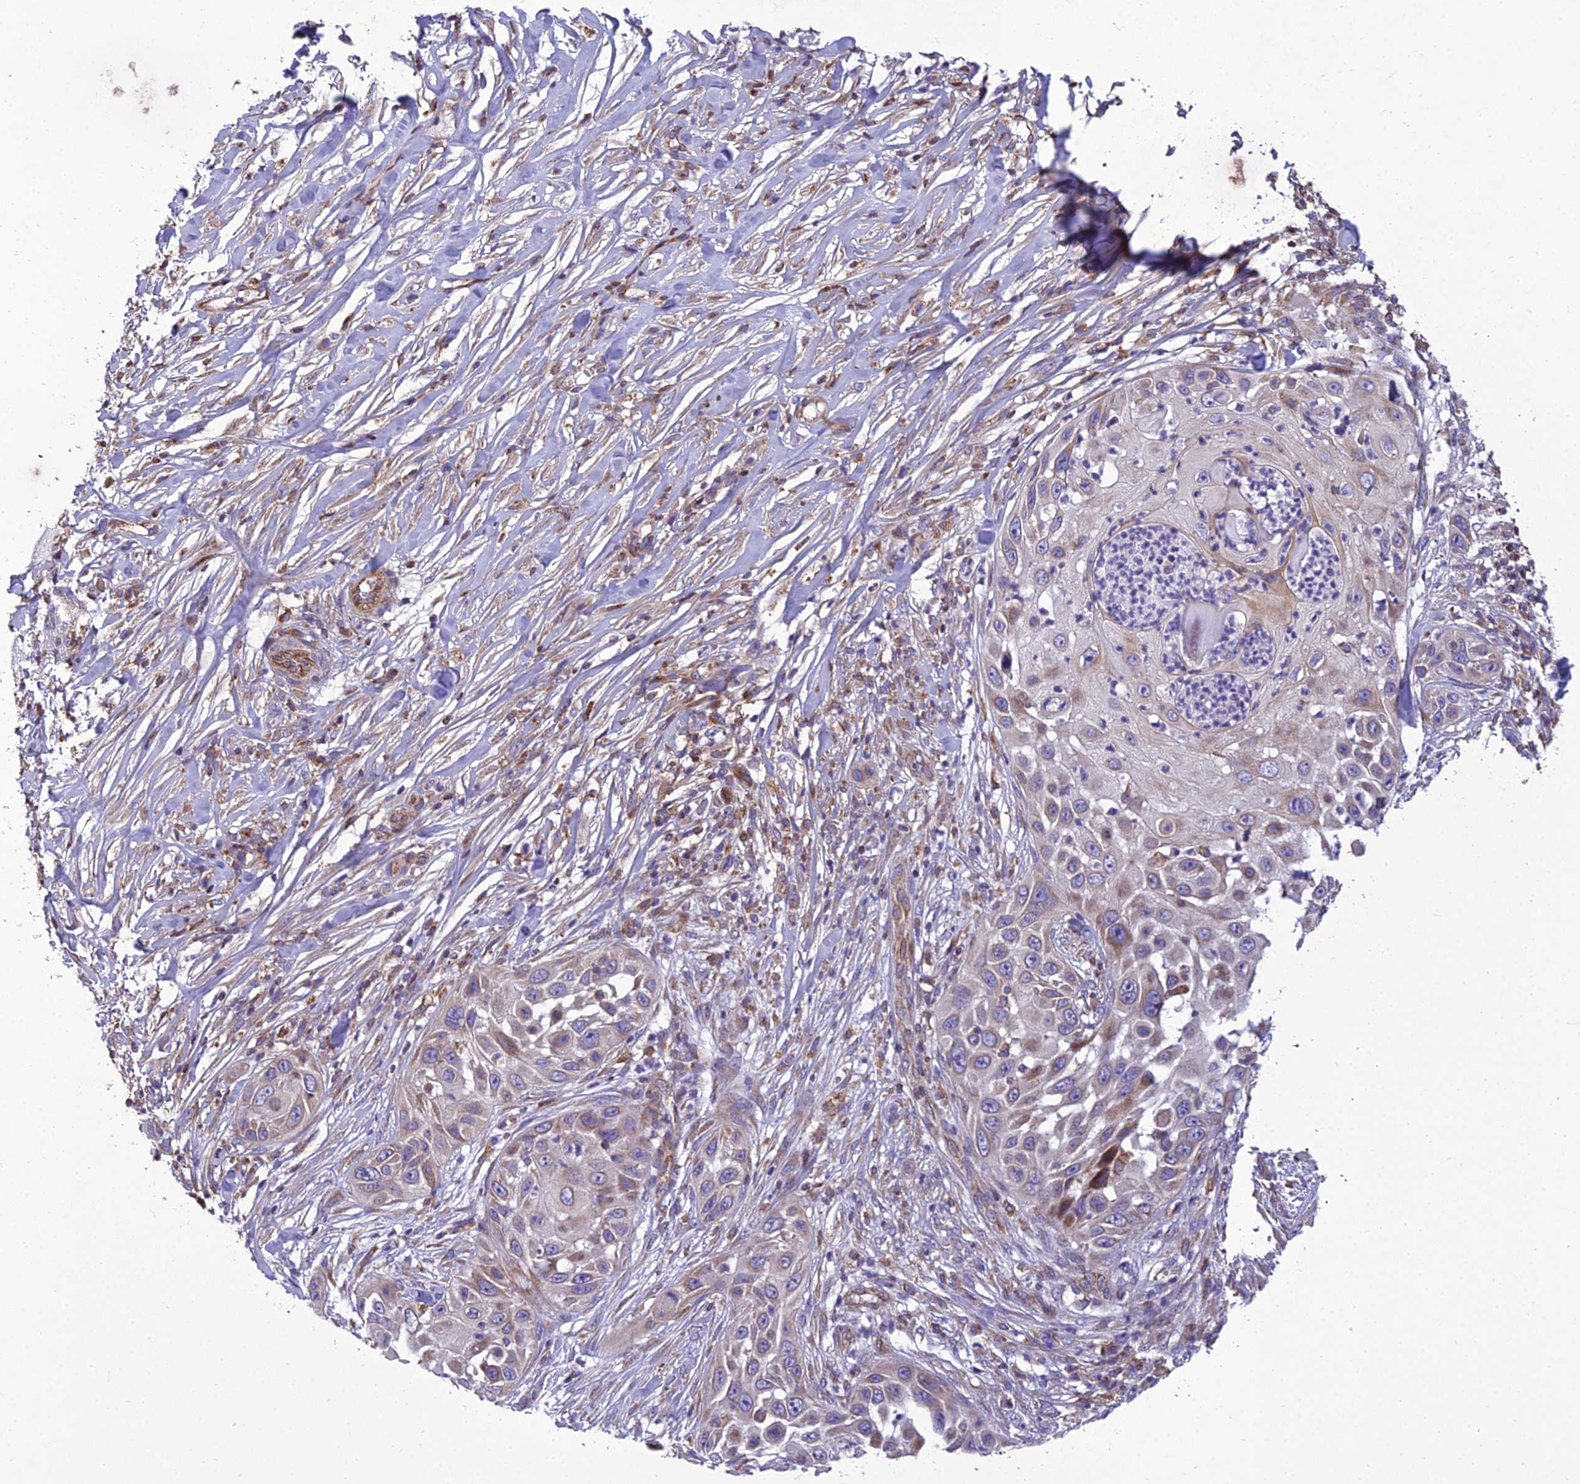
{"staining": {"intensity": "moderate", "quantity": "<25%", "location": "cytoplasmic/membranous"}, "tissue": "skin cancer", "cell_type": "Tumor cells", "image_type": "cancer", "snomed": [{"axis": "morphology", "description": "Squamous cell carcinoma, NOS"}, {"axis": "topography", "description": "Skin"}], "caption": "Immunohistochemistry (IHC) of human skin squamous cell carcinoma demonstrates low levels of moderate cytoplasmic/membranous staining in approximately <25% of tumor cells. Using DAB (brown) and hematoxylin (blue) stains, captured at high magnification using brightfield microscopy.", "gene": "GIMAP1", "patient": {"sex": "female", "age": 44}}